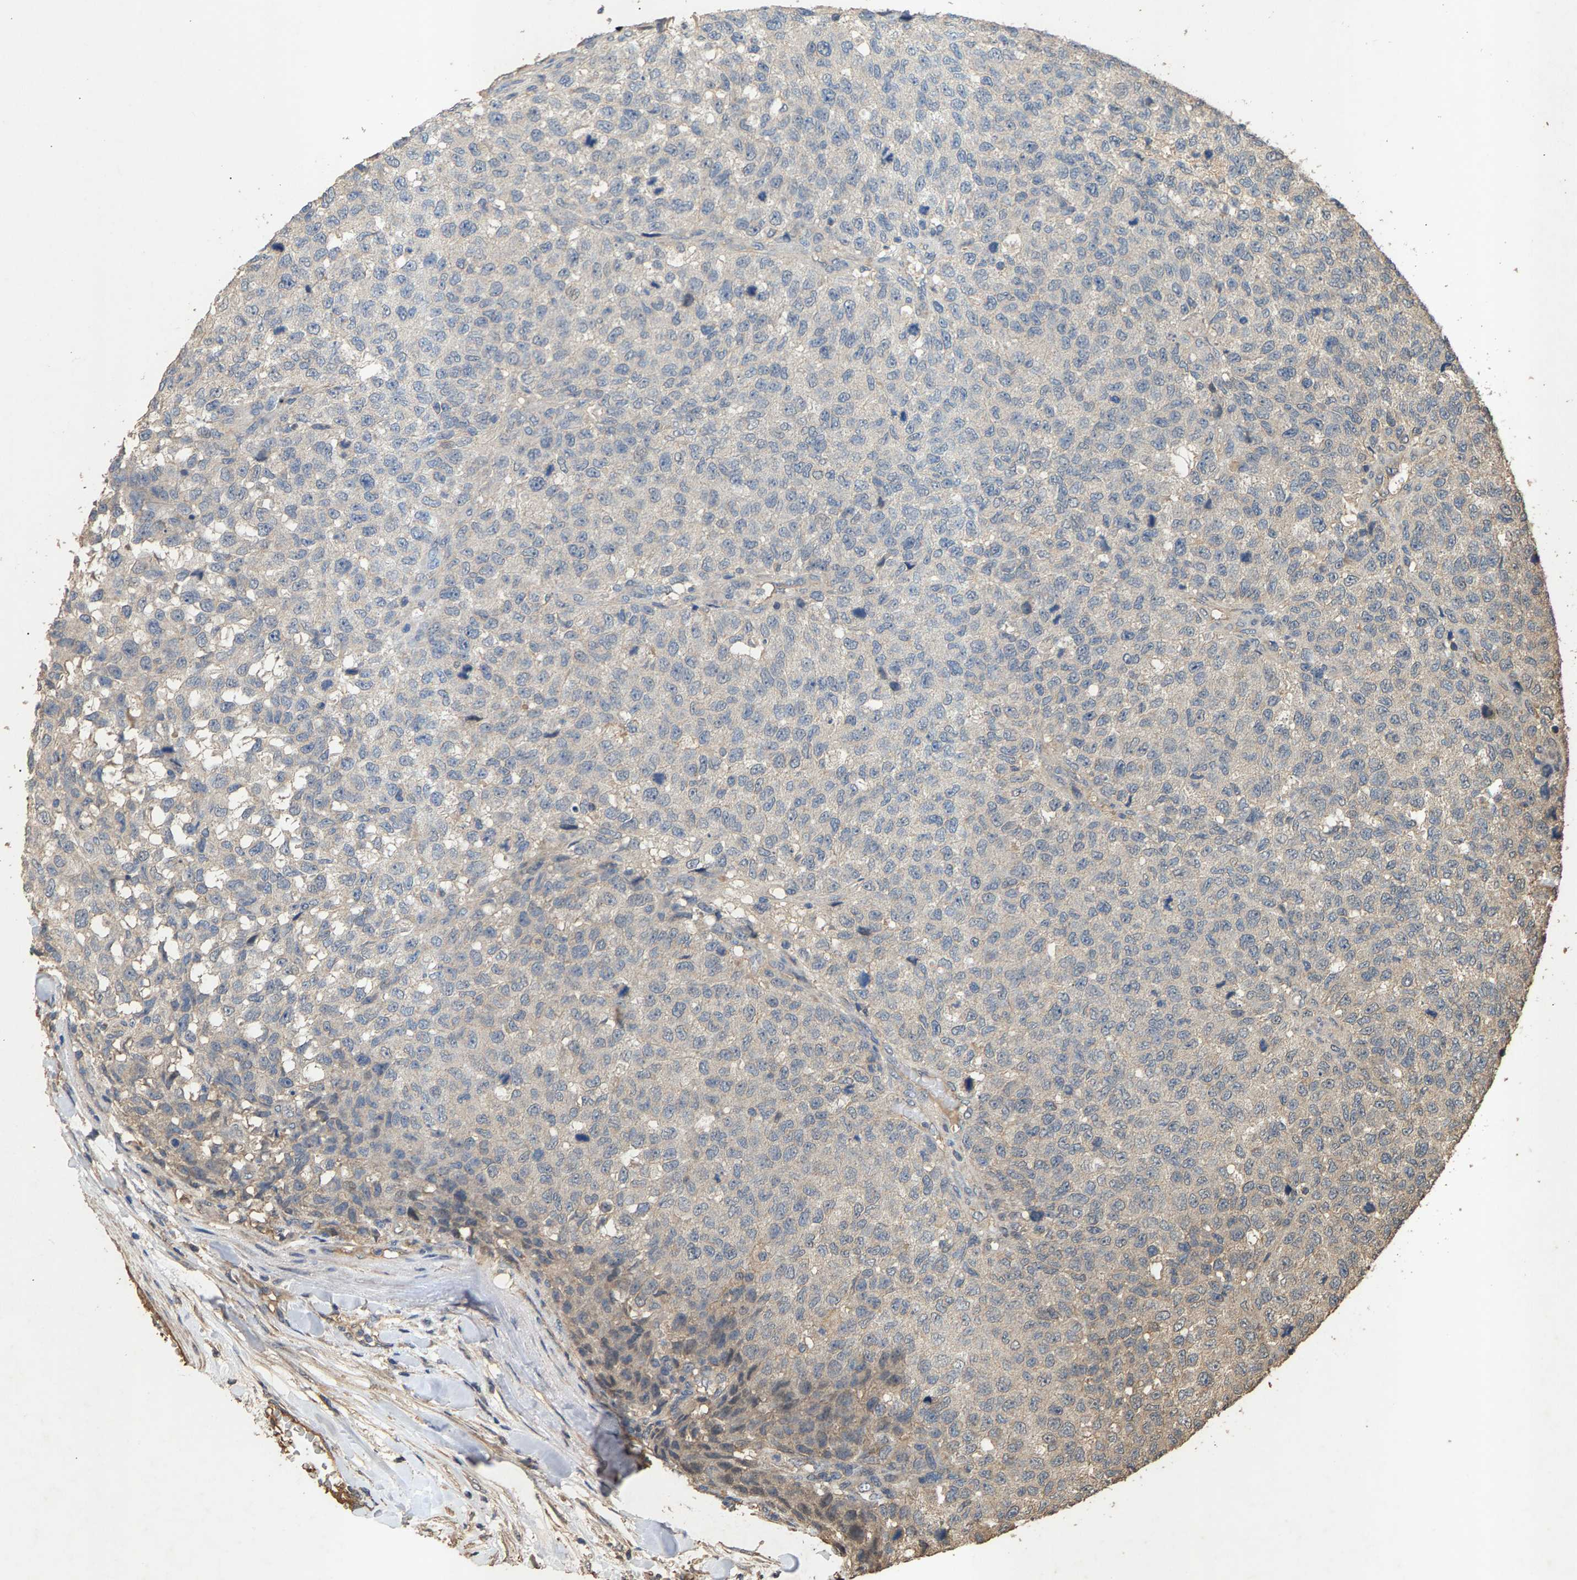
{"staining": {"intensity": "negative", "quantity": "none", "location": "none"}, "tissue": "testis cancer", "cell_type": "Tumor cells", "image_type": "cancer", "snomed": [{"axis": "morphology", "description": "Seminoma, NOS"}, {"axis": "topography", "description": "Testis"}], "caption": "Tumor cells are negative for protein expression in human testis seminoma.", "gene": "HTRA3", "patient": {"sex": "male", "age": 59}}